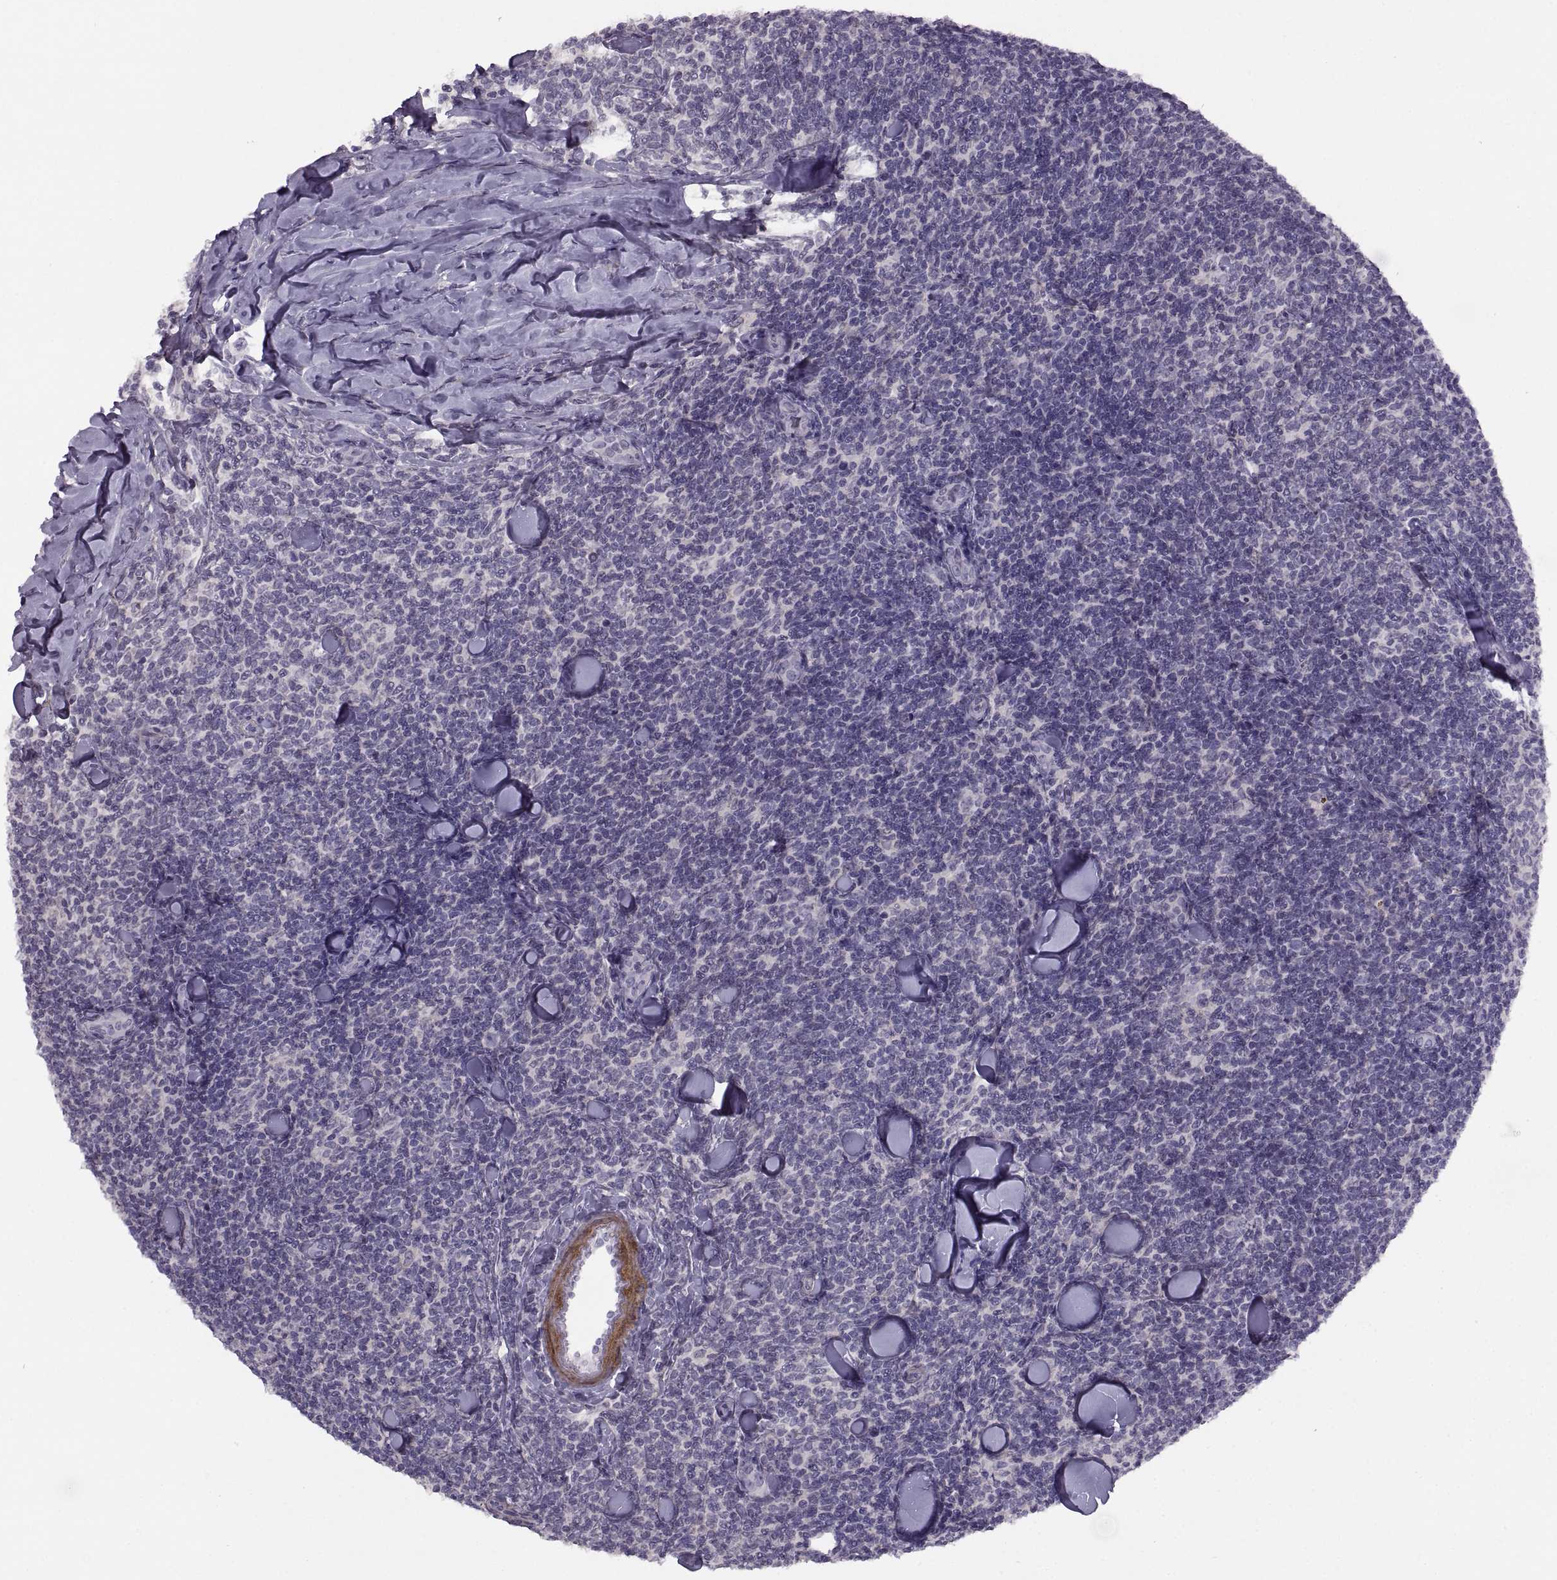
{"staining": {"intensity": "negative", "quantity": "none", "location": "none"}, "tissue": "lymphoma", "cell_type": "Tumor cells", "image_type": "cancer", "snomed": [{"axis": "morphology", "description": "Malignant lymphoma, non-Hodgkin's type, Low grade"}, {"axis": "topography", "description": "Lymph node"}], "caption": "An immunohistochemistry (IHC) image of lymphoma is shown. There is no staining in tumor cells of lymphoma.", "gene": "BSPH1", "patient": {"sex": "female", "age": 56}}